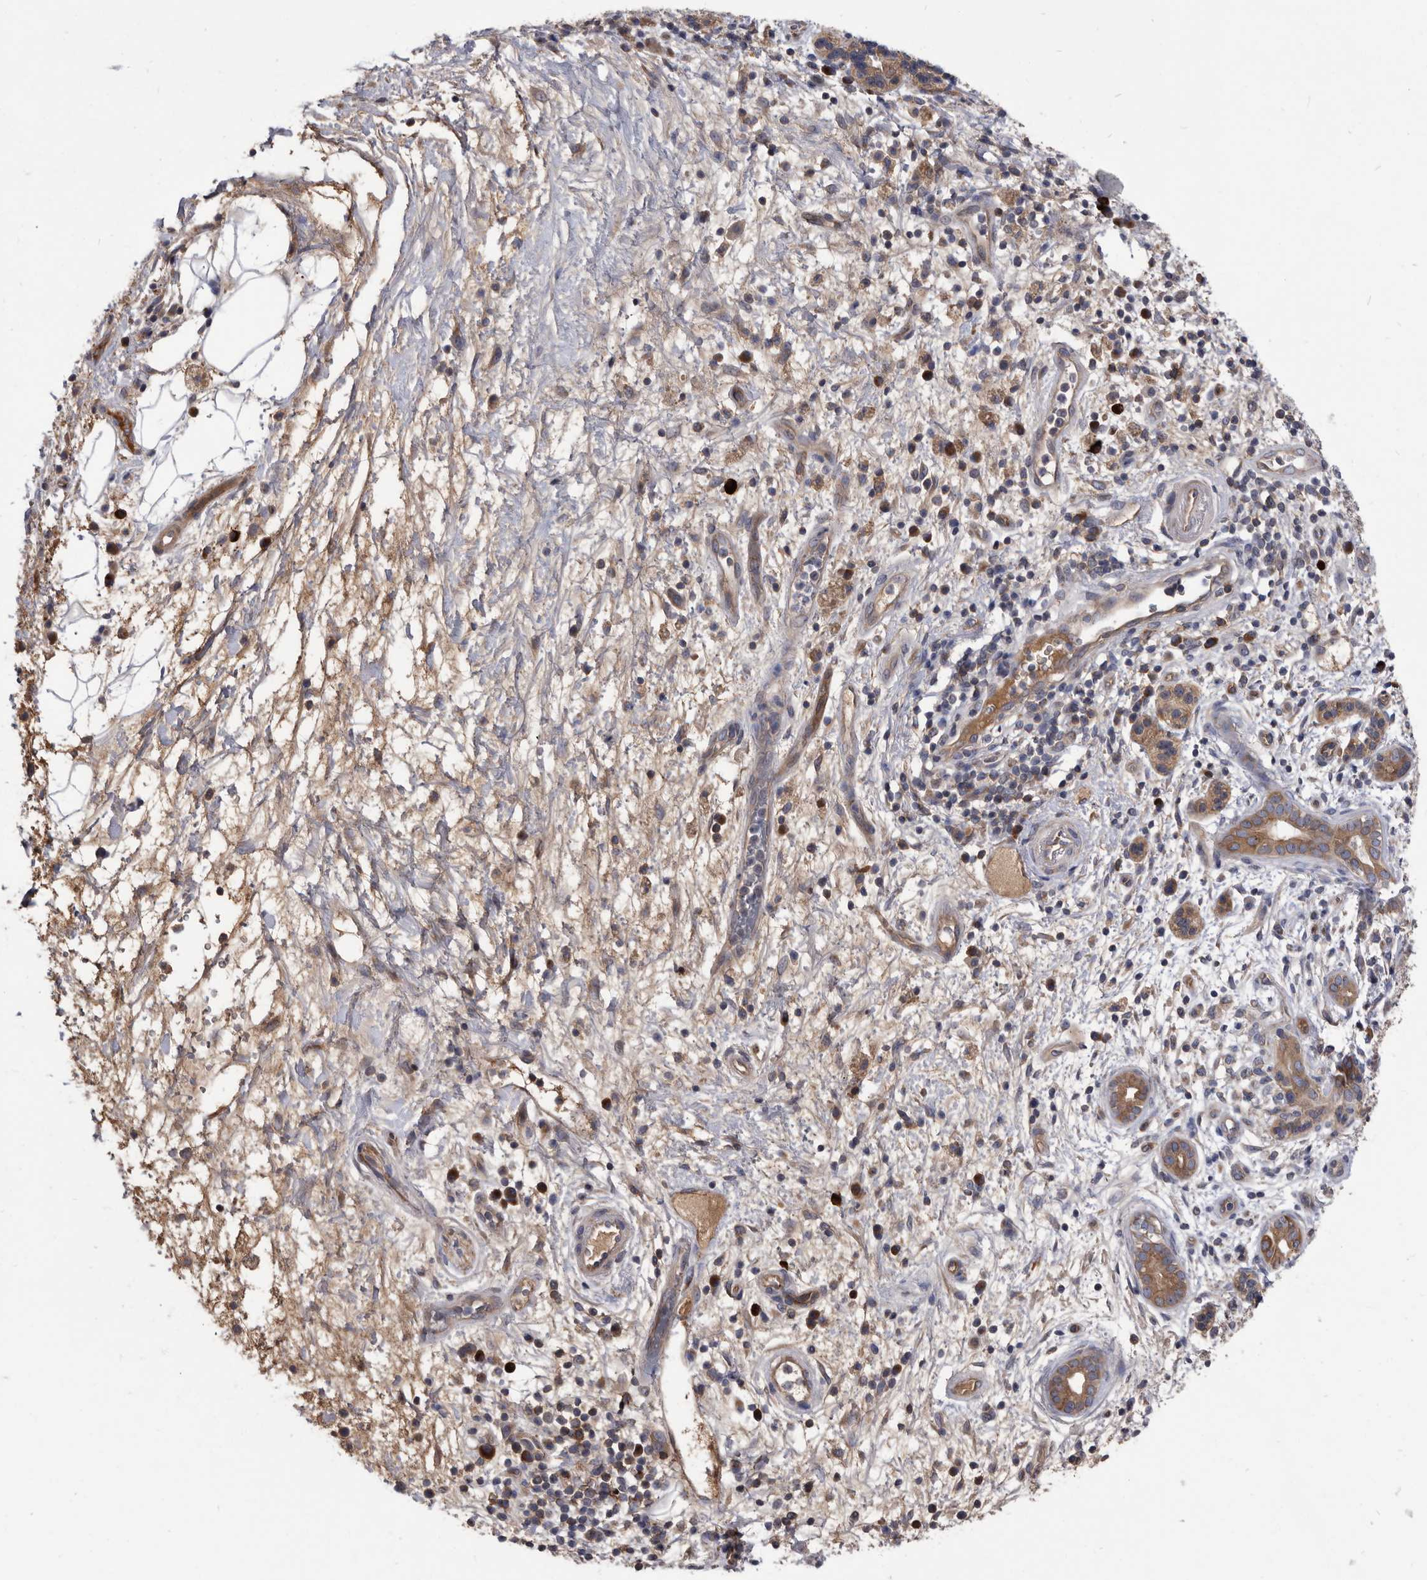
{"staining": {"intensity": "moderate", "quantity": ">75%", "location": "cytoplasmic/membranous"}, "tissue": "pancreatic cancer", "cell_type": "Tumor cells", "image_type": "cancer", "snomed": [{"axis": "morphology", "description": "Adenocarcinoma, NOS"}, {"axis": "topography", "description": "Pancreas"}], "caption": "IHC histopathology image of neoplastic tissue: human adenocarcinoma (pancreatic) stained using immunohistochemistry (IHC) demonstrates medium levels of moderate protein expression localized specifically in the cytoplasmic/membranous of tumor cells, appearing as a cytoplasmic/membranous brown color.", "gene": "DTNBP1", "patient": {"sex": "male", "age": 78}}